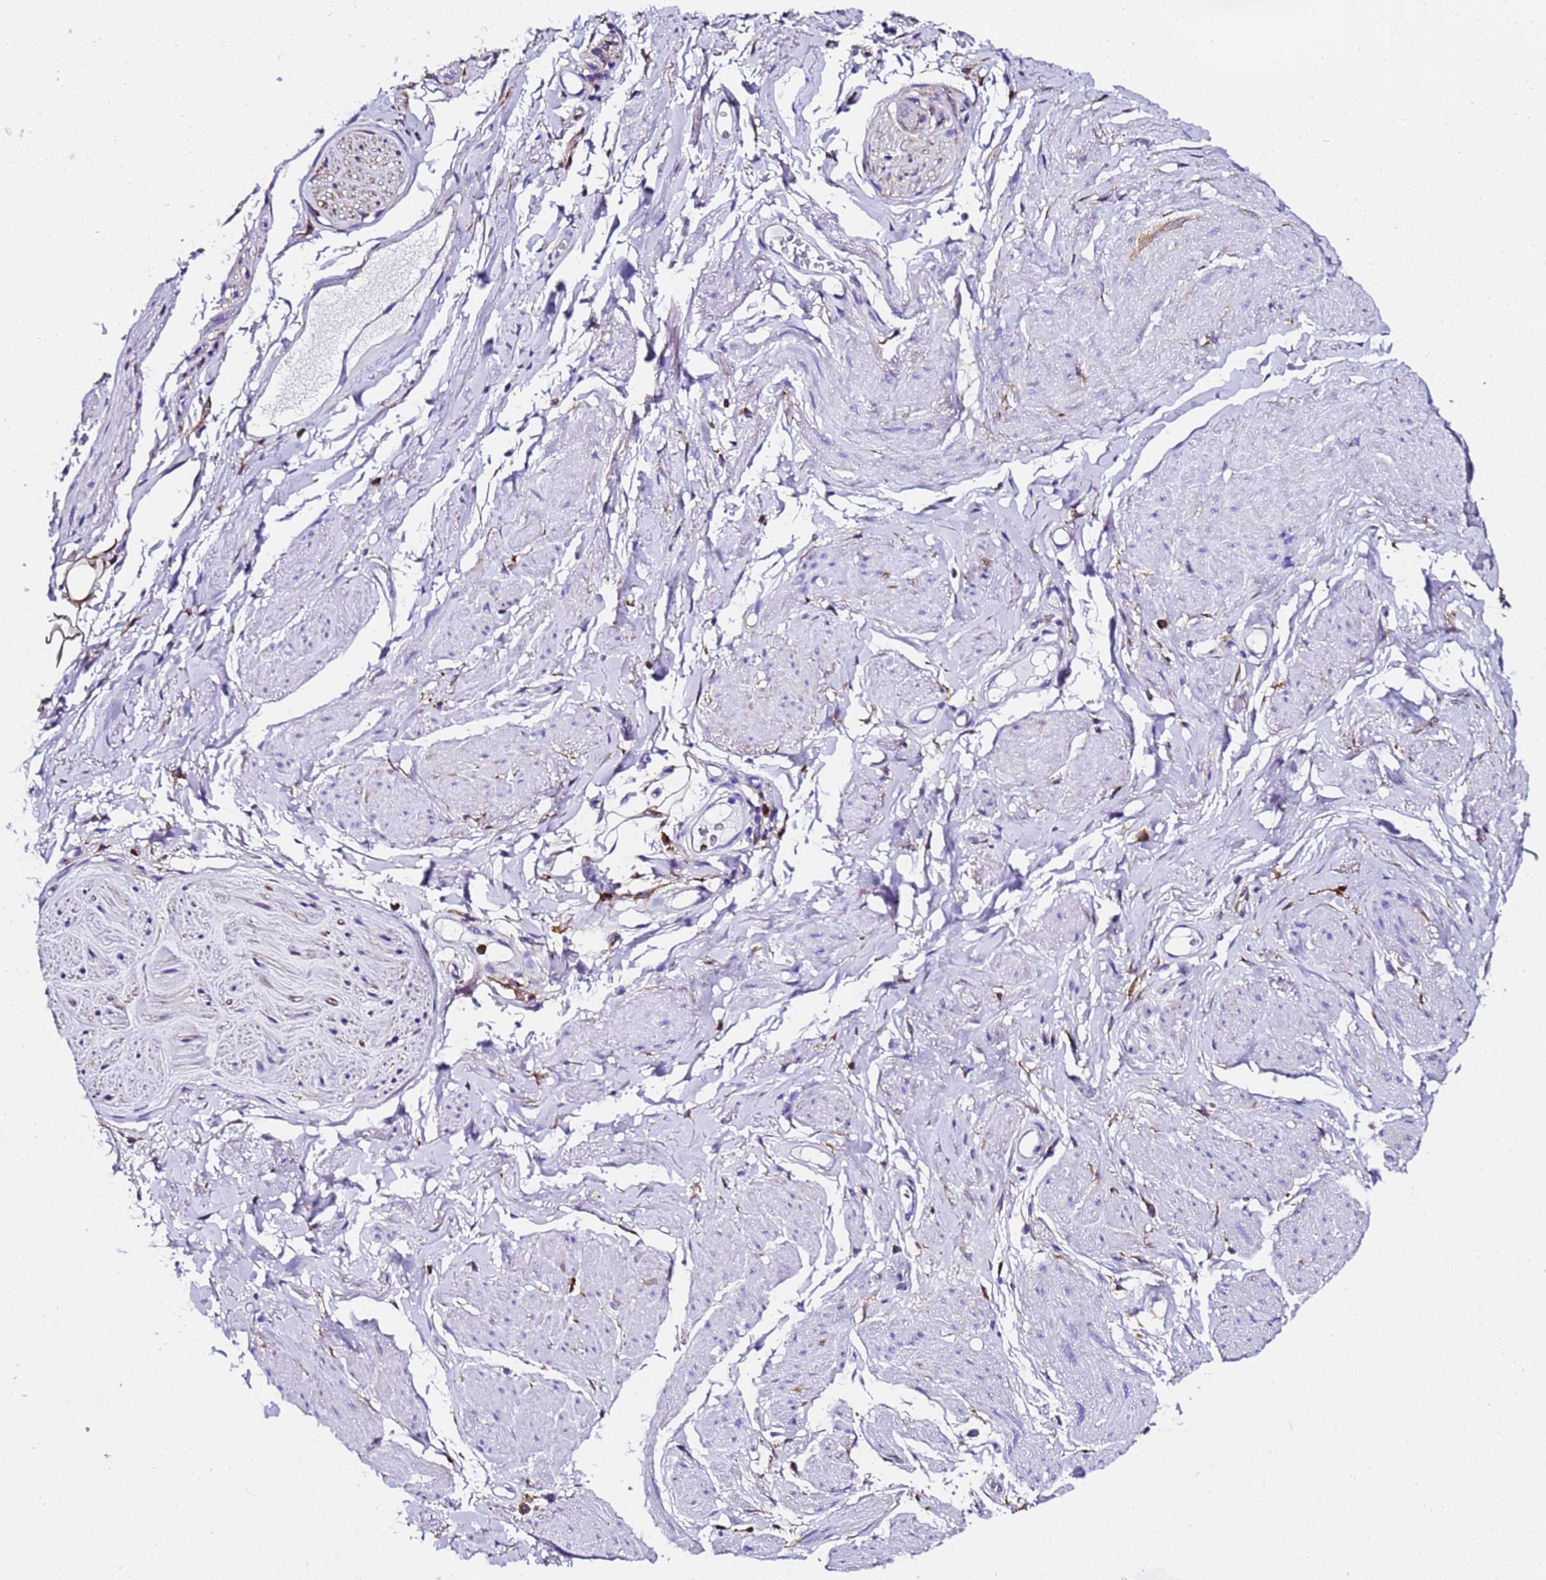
{"staining": {"intensity": "negative", "quantity": "none", "location": "none"}, "tissue": "adipose tissue", "cell_type": "Adipocytes", "image_type": "normal", "snomed": [{"axis": "morphology", "description": "Normal tissue, NOS"}, {"axis": "morphology", "description": "Adenocarcinoma, NOS"}, {"axis": "topography", "description": "Rectum"}, {"axis": "topography", "description": "Vagina"}, {"axis": "topography", "description": "Peripheral nerve tissue"}], "caption": "This is an immunohistochemistry photomicrograph of normal human adipose tissue. There is no positivity in adipocytes.", "gene": "FTL", "patient": {"sex": "female", "age": 71}}